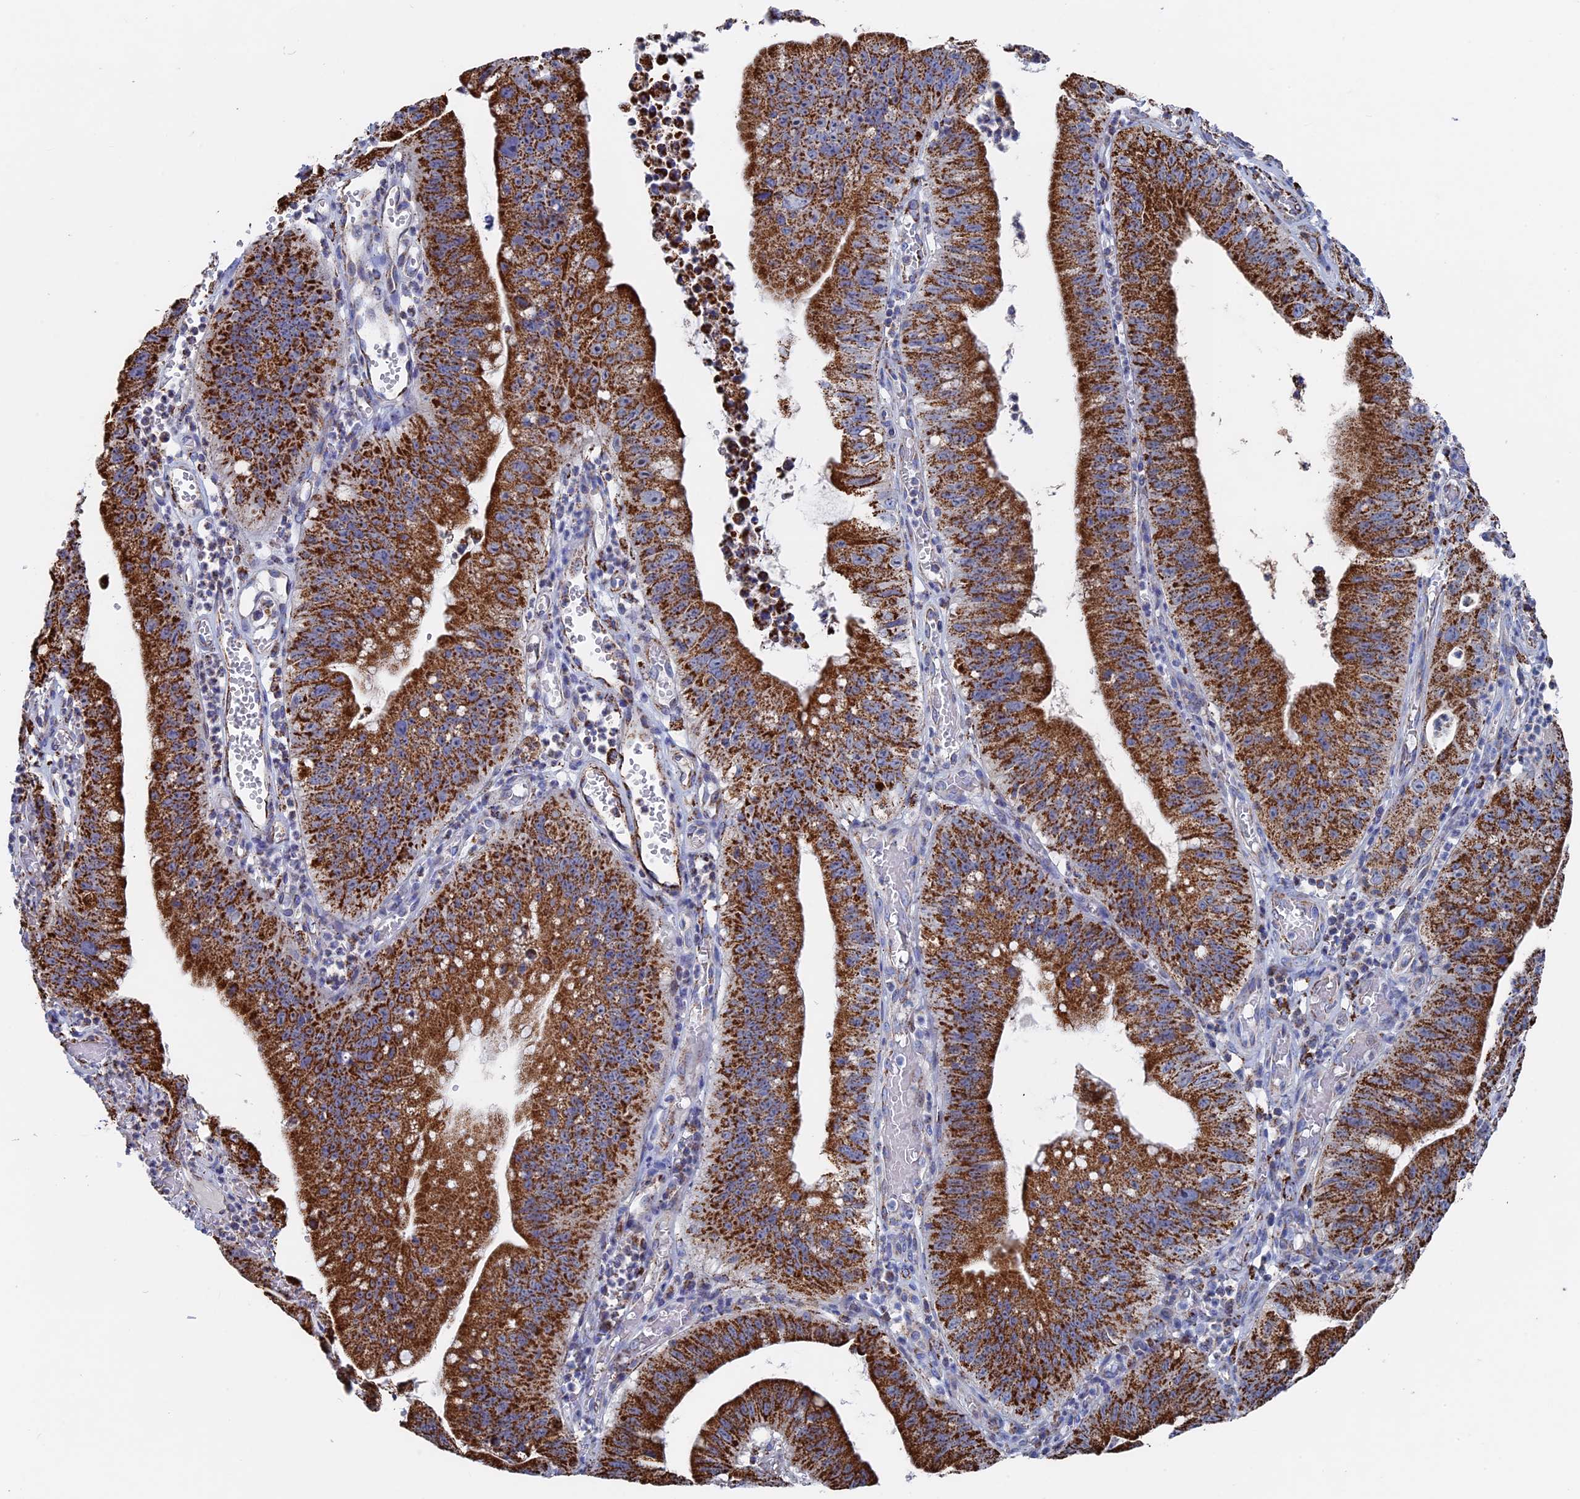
{"staining": {"intensity": "strong", "quantity": ">75%", "location": "cytoplasmic/membranous"}, "tissue": "stomach cancer", "cell_type": "Tumor cells", "image_type": "cancer", "snomed": [{"axis": "morphology", "description": "Adenocarcinoma, NOS"}, {"axis": "topography", "description": "Stomach"}], "caption": "The photomicrograph shows staining of stomach cancer, revealing strong cytoplasmic/membranous protein staining (brown color) within tumor cells.", "gene": "SEC24D", "patient": {"sex": "male", "age": 59}}